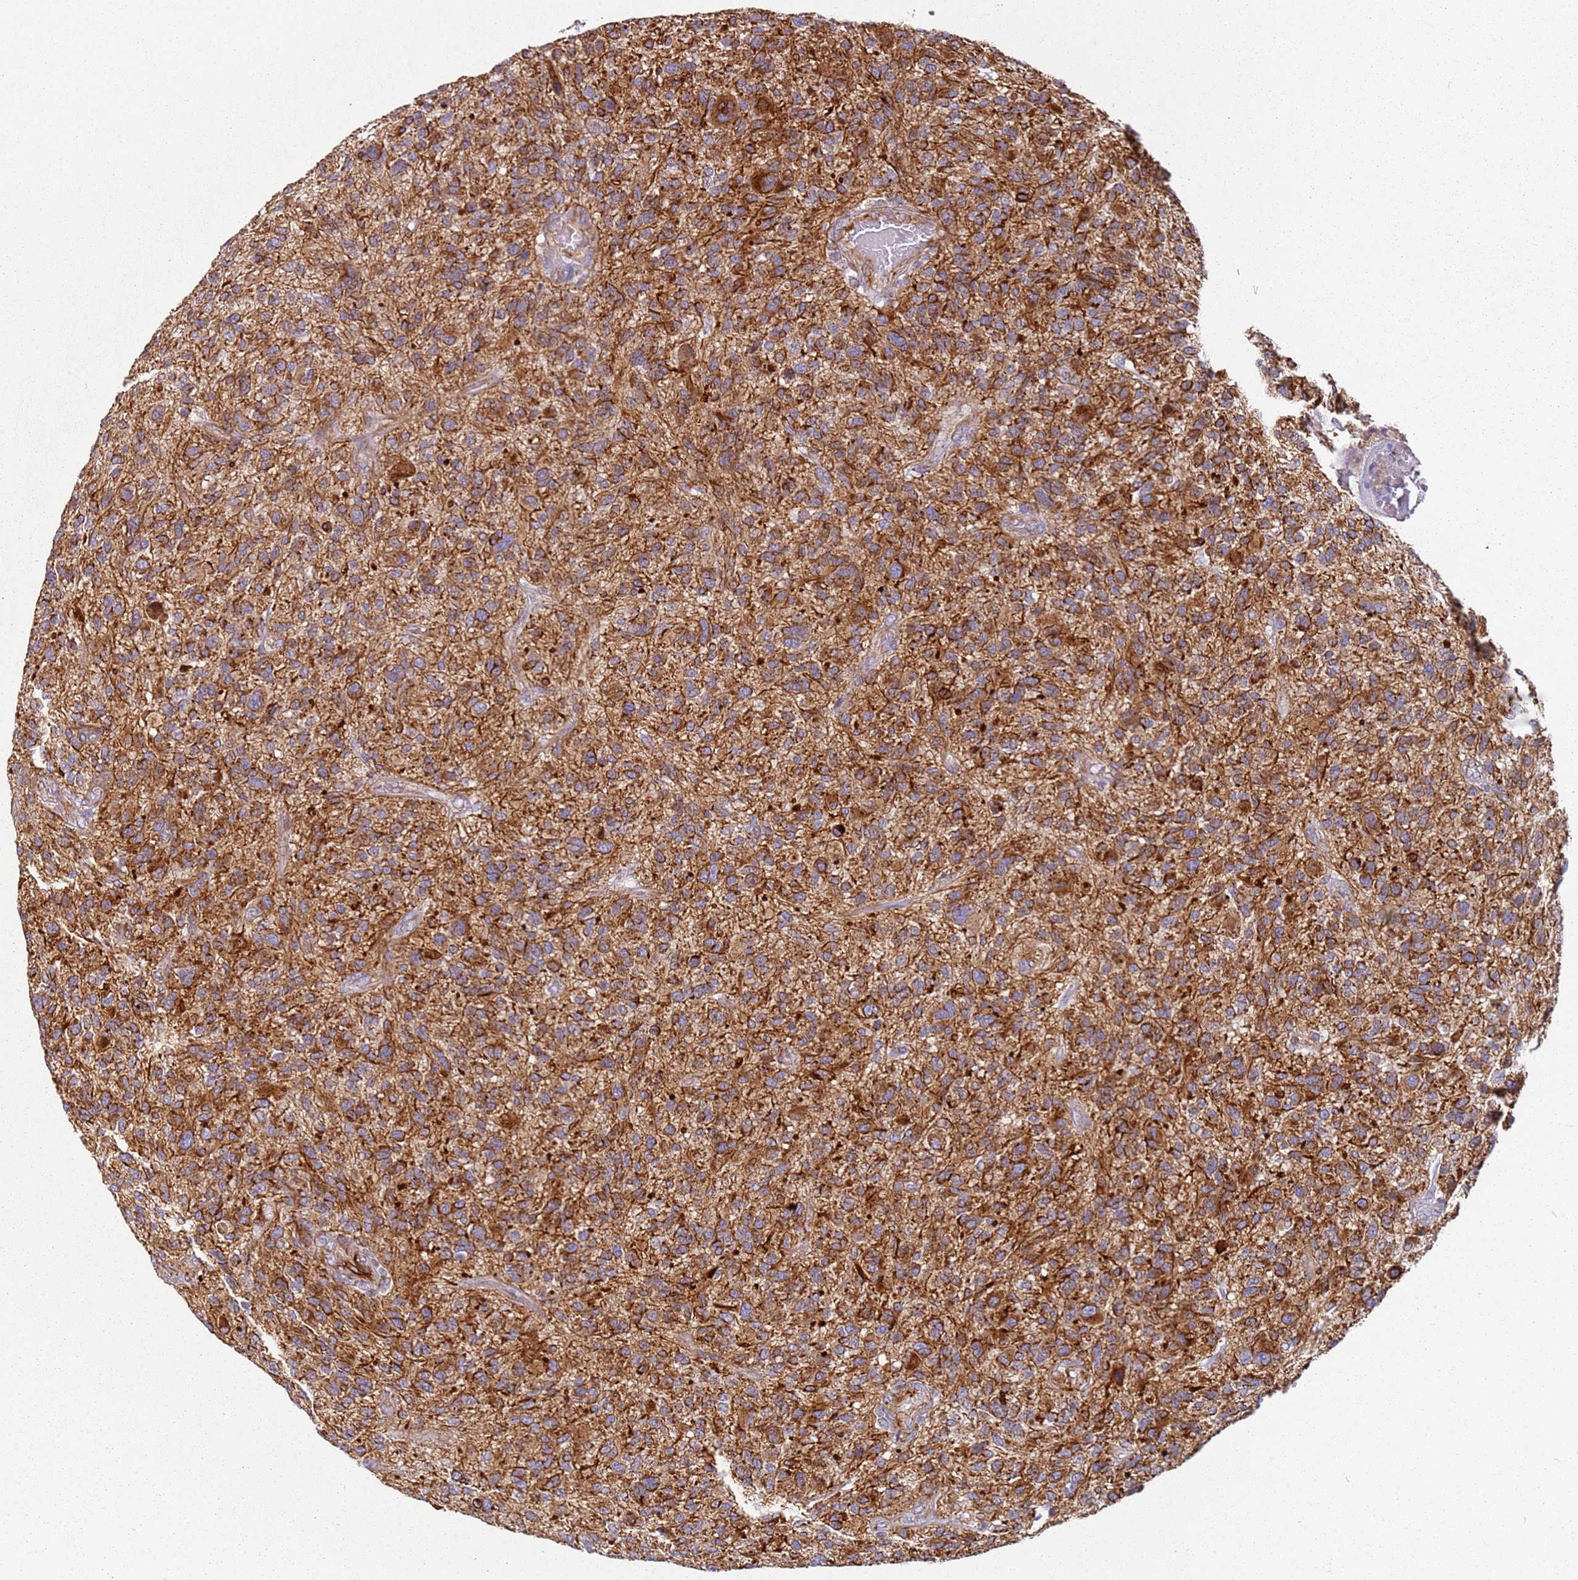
{"staining": {"intensity": "moderate", "quantity": ">75%", "location": "cytoplasmic/membranous"}, "tissue": "glioma", "cell_type": "Tumor cells", "image_type": "cancer", "snomed": [{"axis": "morphology", "description": "Glioma, malignant, High grade"}, {"axis": "topography", "description": "Brain"}], "caption": "Immunohistochemical staining of glioma displays medium levels of moderate cytoplasmic/membranous staining in approximately >75% of tumor cells.", "gene": "ALS2", "patient": {"sex": "male", "age": 47}}